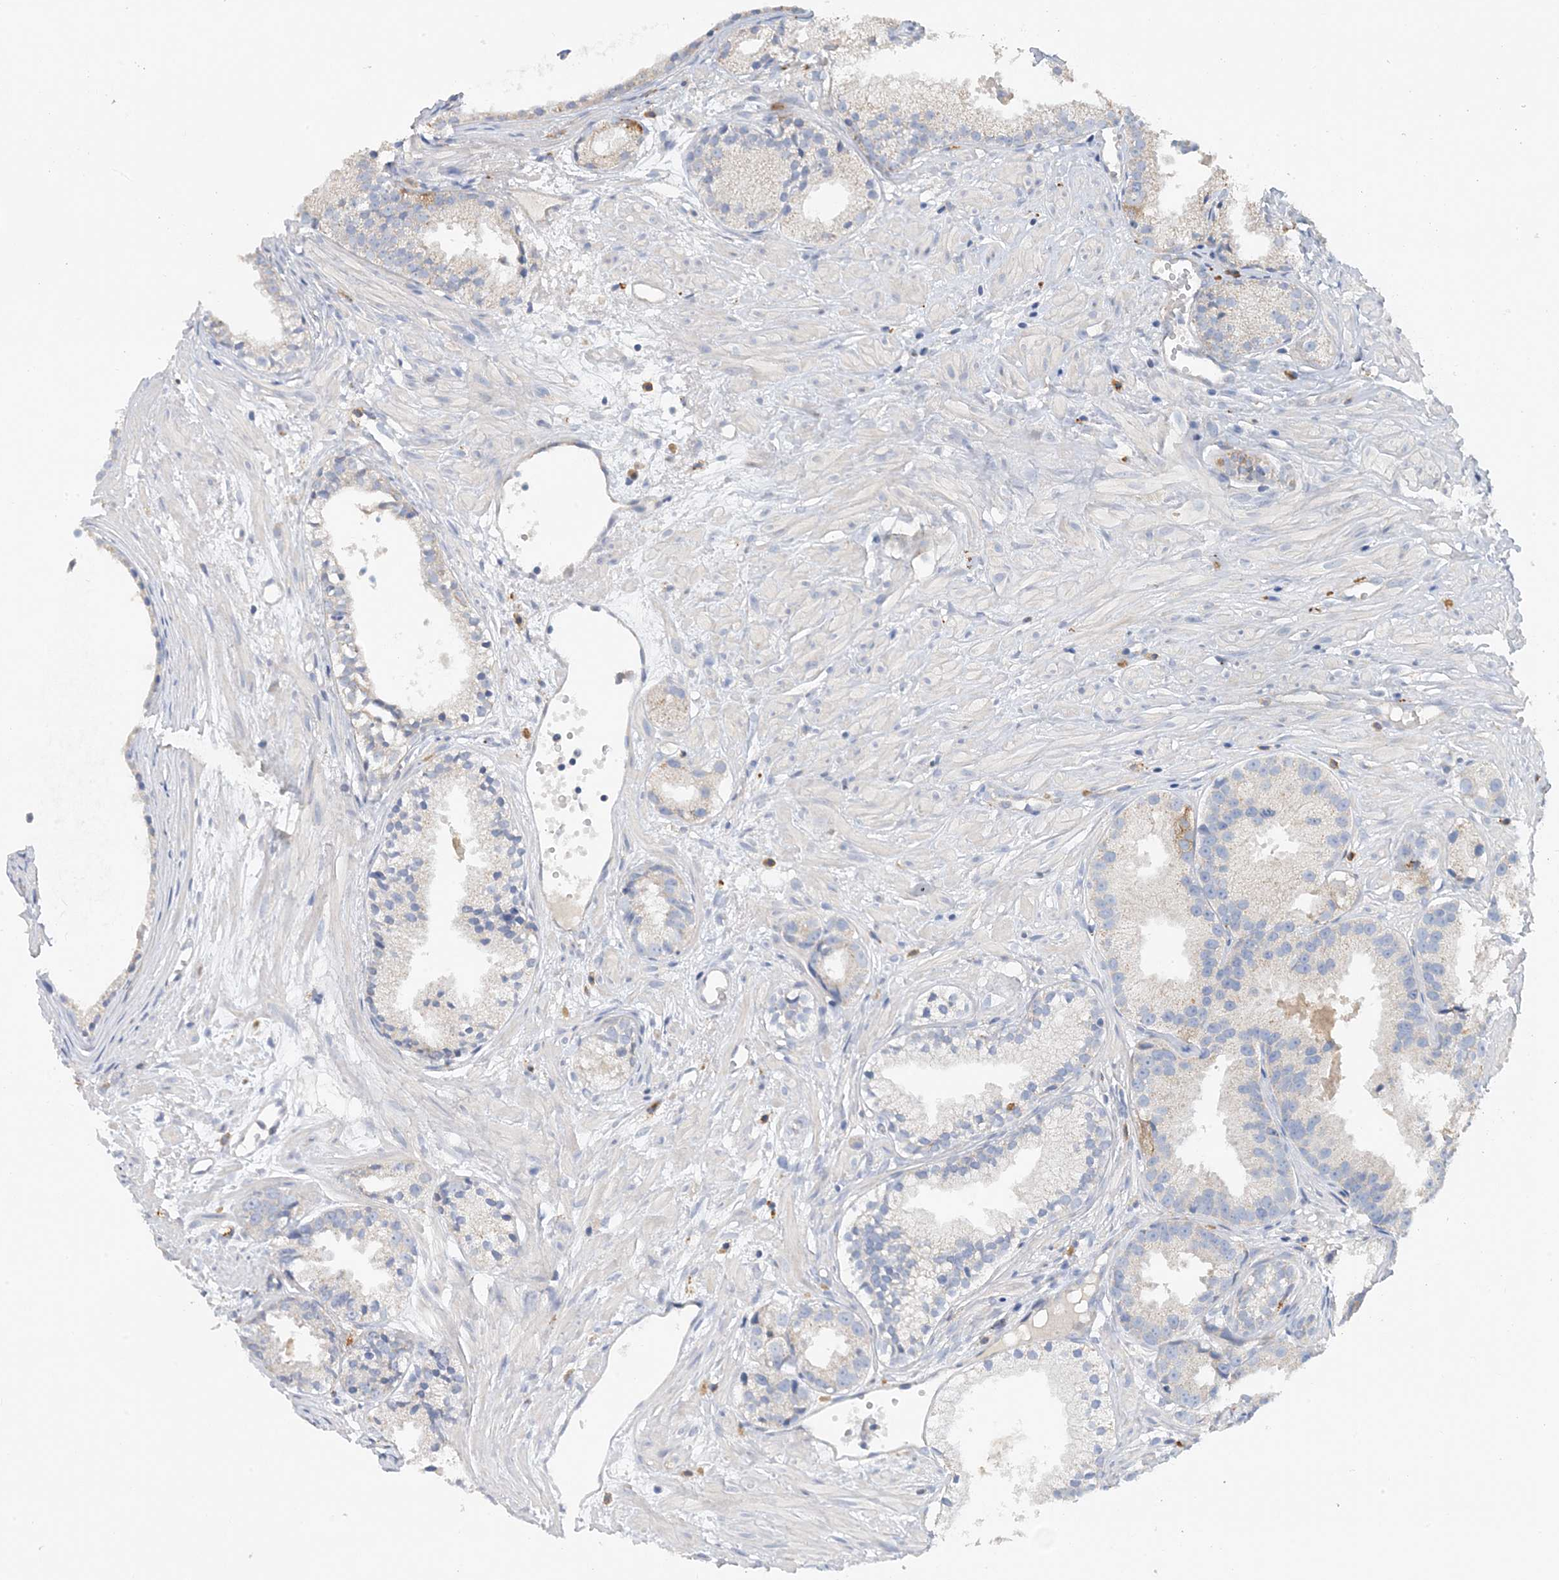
{"staining": {"intensity": "negative", "quantity": "none", "location": "none"}, "tissue": "prostate cancer", "cell_type": "Tumor cells", "image_type": "cancer", "snomed": [{"axis": "morphology", "description": "Adenocarcinoma, Medium grade"}, {"axis": "topography", "description": "Prostate"}], "caption": "An immunohistochemistry (IHC) micrograph of prostate cancer (medium-grade adenocarcinoma) is shown. There is no staining in tumor cells of prostate cancer (medium-grade adenocarcinoma).", "gene": "ZCCHC18", "patient": {"sex": "male", "age": 88}}